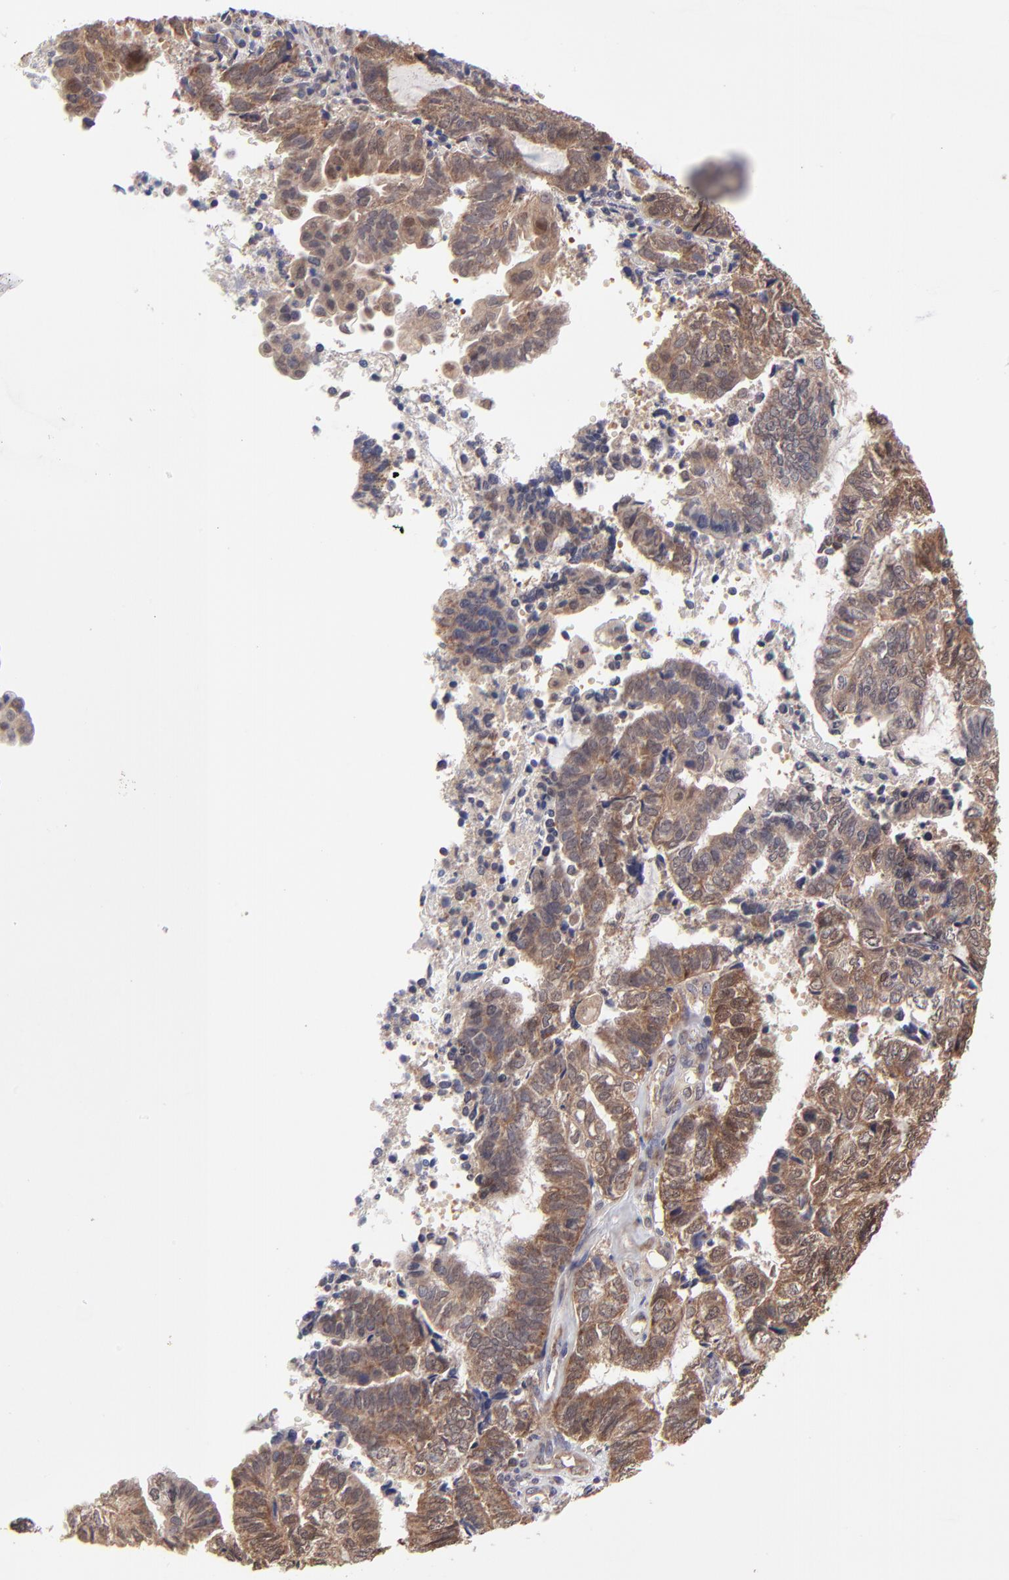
{"staining": {"intensity": "strong", "quantity": ">75%", "location": "cytoplasmic/membranous"}, "tissue": "endometrial cancer", "cell_type": "Tumor cells", "image_type": "cancer", "snomed": [{"axis": "morphology", "description": "Adenocarcinoma, NOS"}, {"axis": "topography", "description": "Uterus"}, {"axis": "topography", "description": "Endometrium"}], "caption": "High-power microscopy captured an immunohistochemistry image of endometrial adenocarcinoma, revealing strong cytoplasmic/membranous positivity in about >75% of tumor cells.", "gene": "UBE2H", "patient": {"sex": "female", "age": 70}}